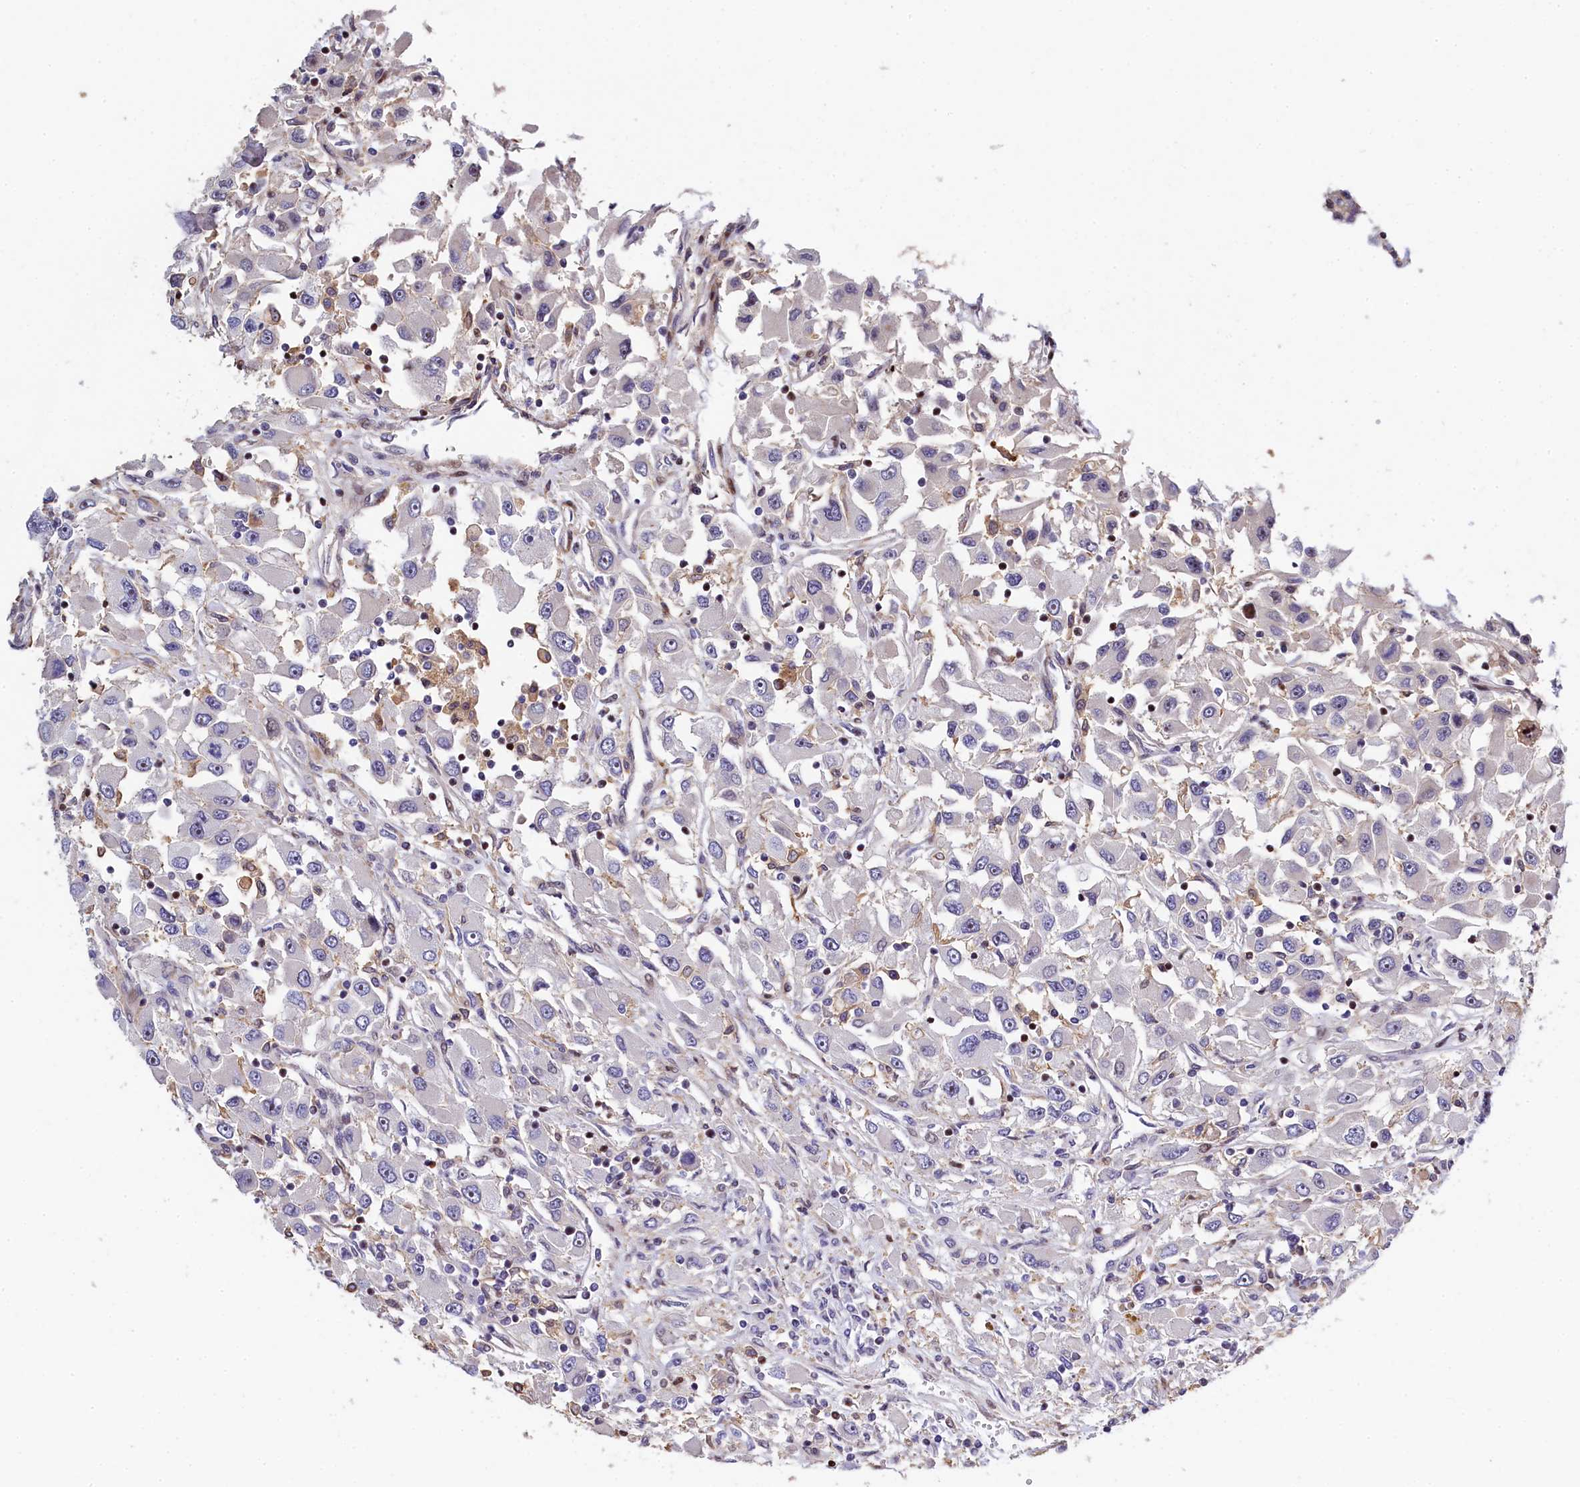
{"staining": {"intensity": "negative", "quantity": "none", "location": "none"}, "tissue": "renal cancer", "cell_type": "Tumor cells", "image_type": "cancer", "snomed": [{"axis": "morphology", "description": "Adenocarcinoma, NOS"}, {"axis": "topography", "description": "Kidney"}], "caption": "An immunohistochemistry micrograph of adenocarcinoma (renal) is shown. There is no staining in tumor cells of adenocarcinoma (renal).", "gene": "TGDS", "patient": {"sex": "female", "age": 52}}